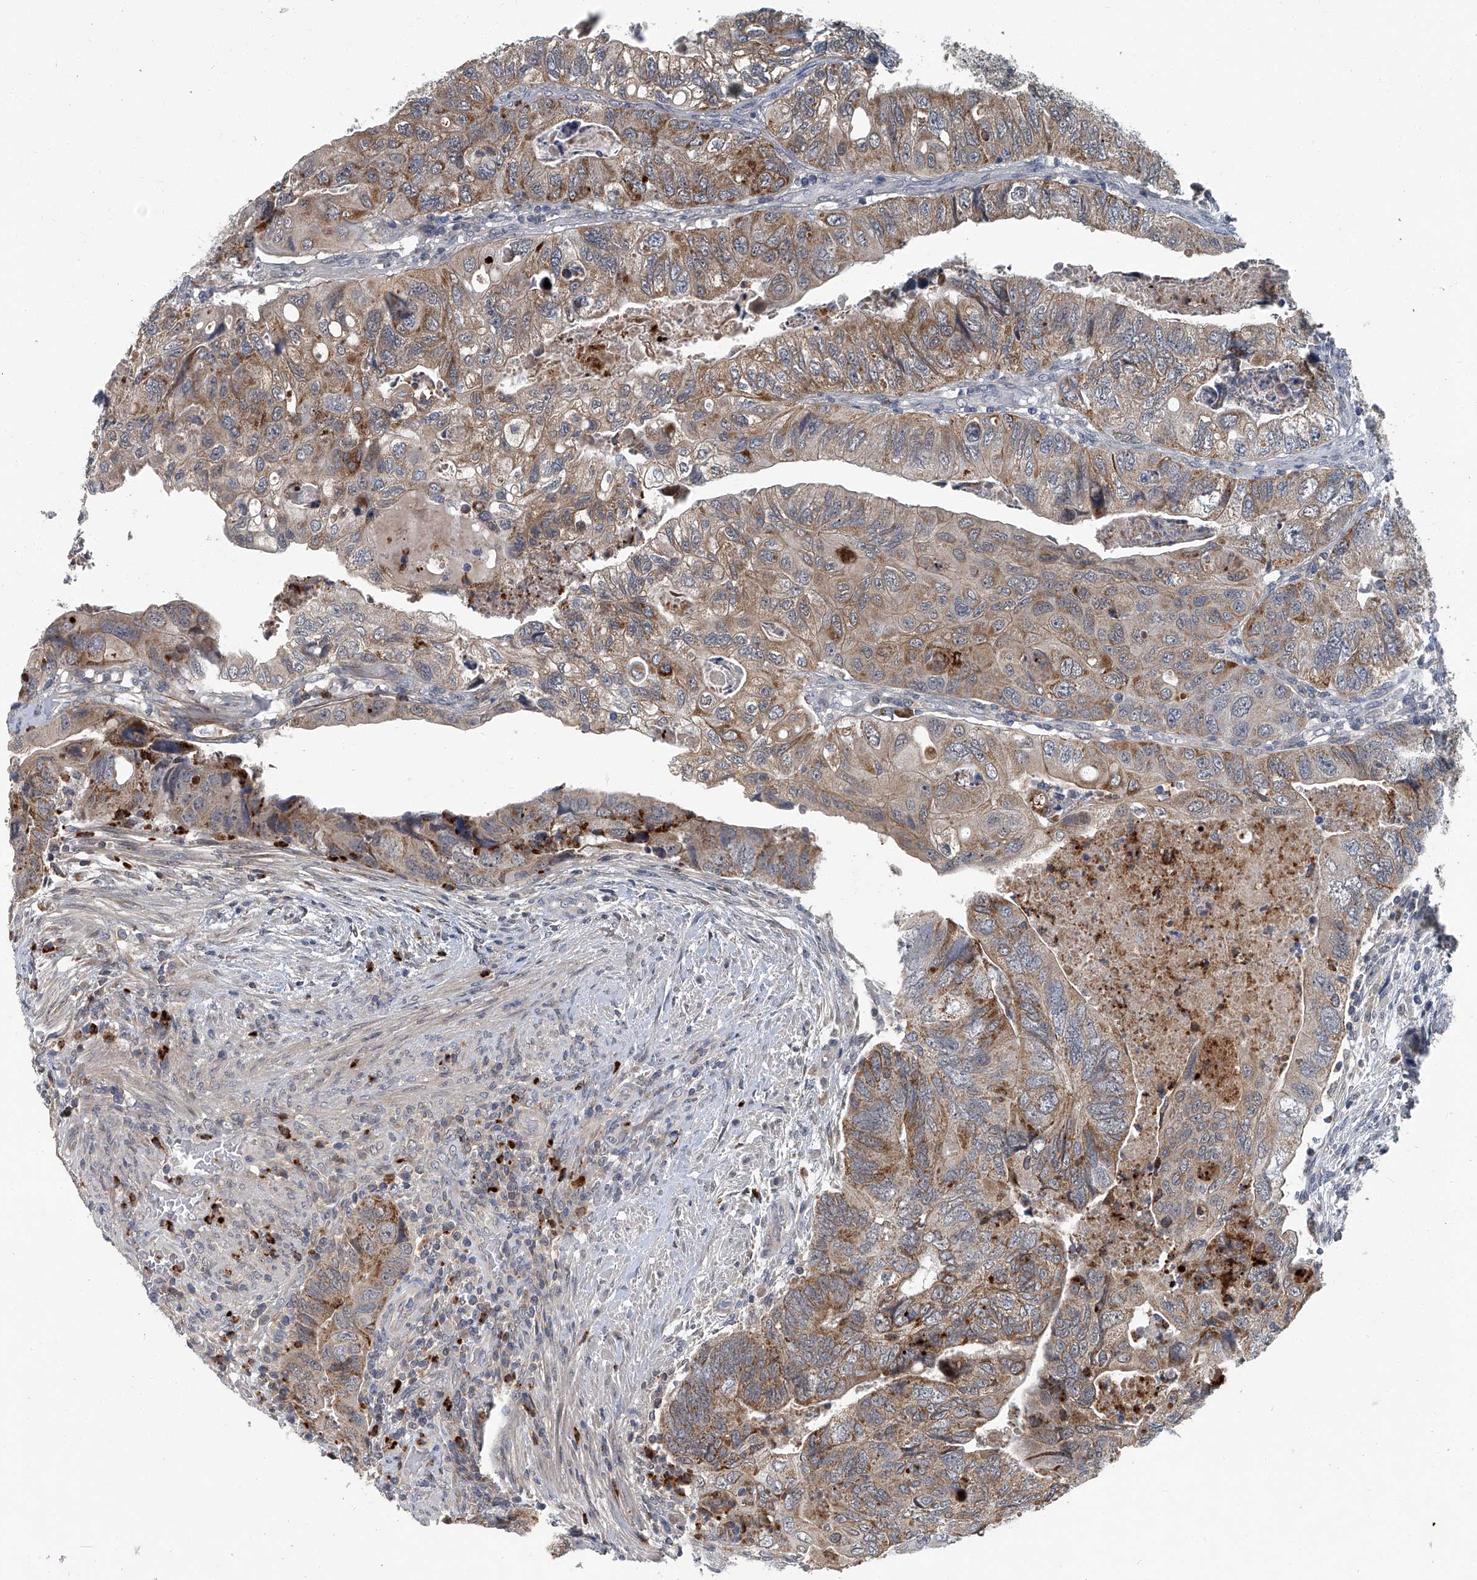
{"staining": {"intensity": "moderate", "quantity": "25%-75%", "location": "cytoplasmic/membranous"}, "tissue": "colorectal cancer", "cell_type": "Tumor cells", "image_type": "cancer", "snomed": [{"axis": "morphology", "description": "Adenocarcinoma, NOS"}, {"axis": "topography", "description": "Rectum"}], "caption": "Protein expression by IHC shows moderate cytoplasmic/membranous staining in about 25%-75% of tumor cells in adenocarcinoma (colorectal).", "gene": "AKNAD1", "patient": {"sex": "male", "age": 63}}